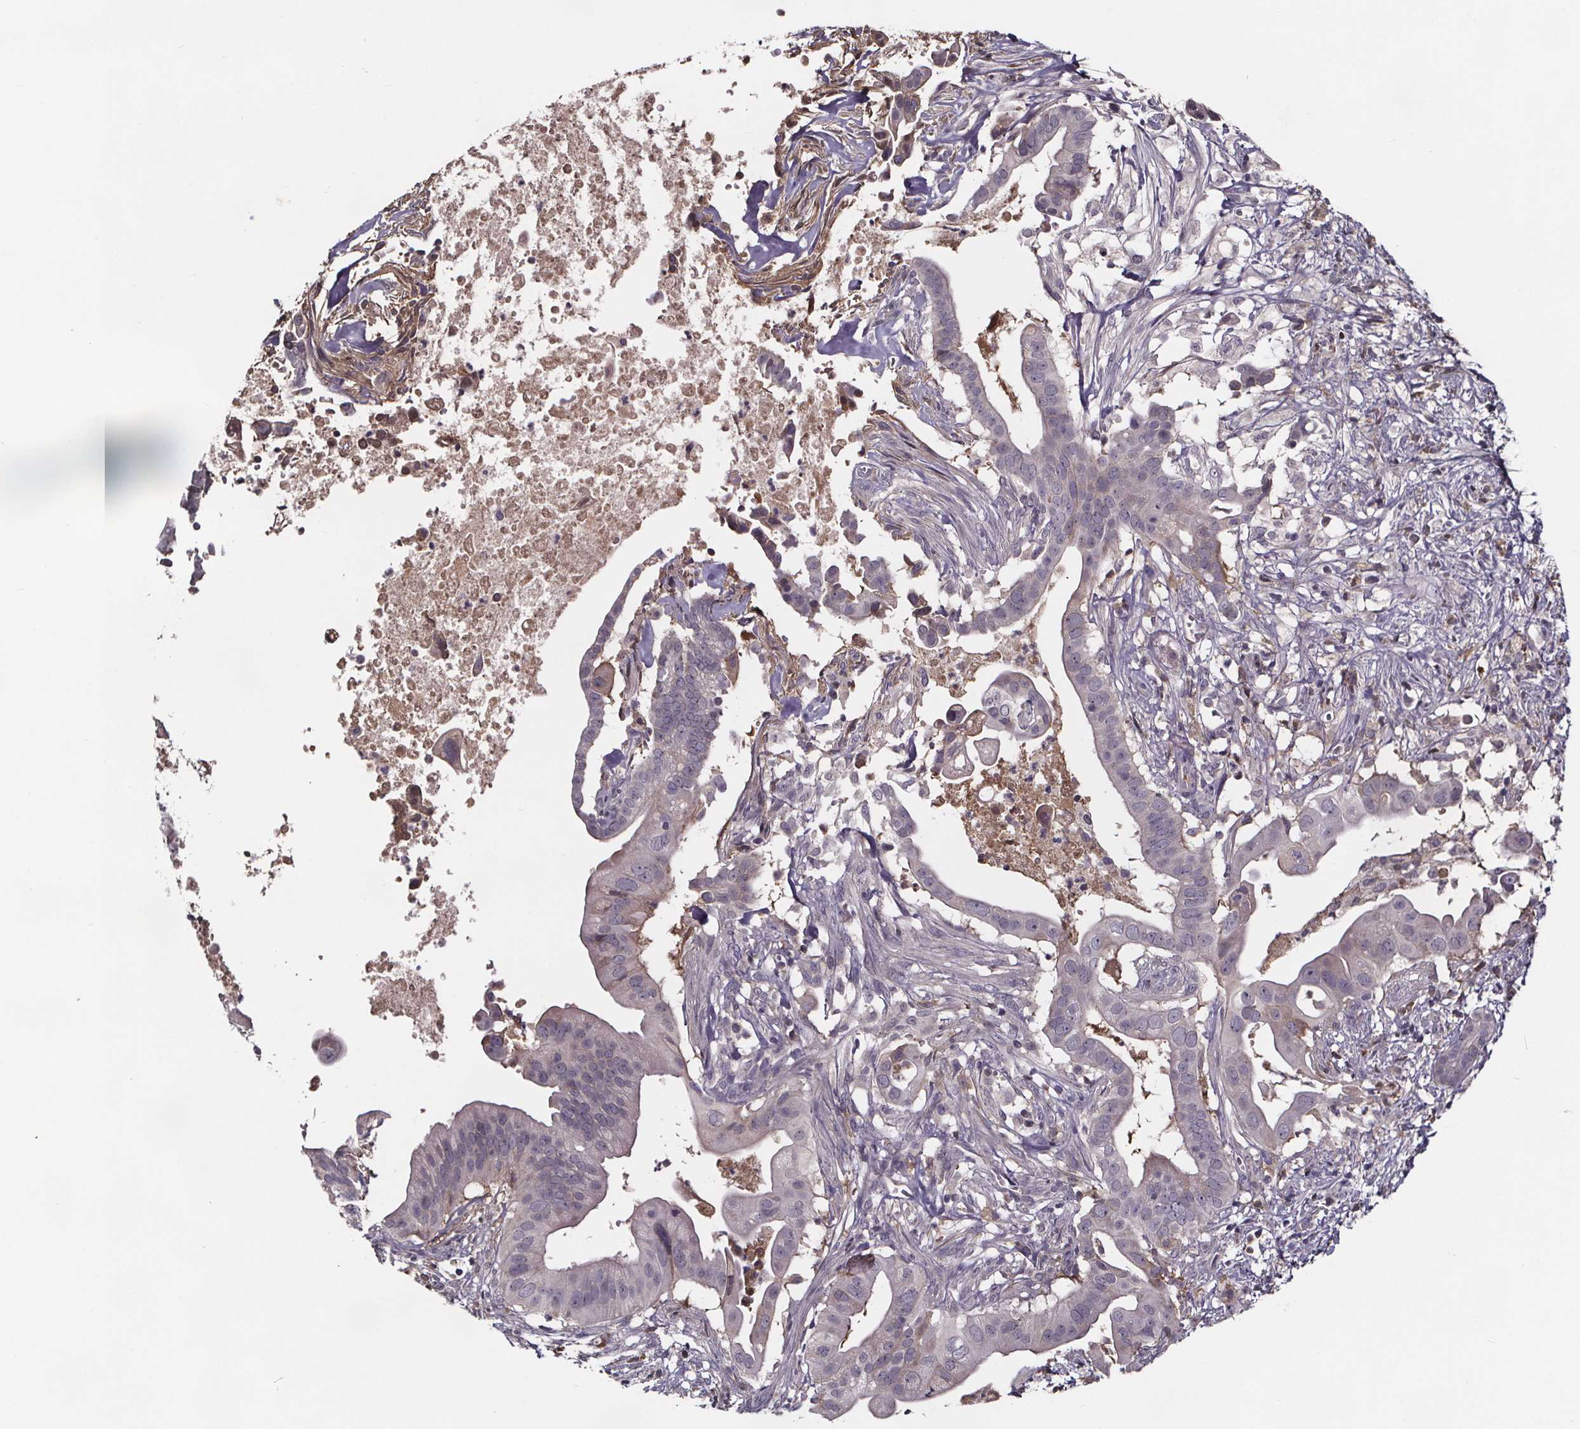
{"staining": {"intensity": "negative", "quantity": "none", "location": "none"}, "tissue": "pancreatic cancer", "cell_type": "Tumor cells", "image_type": "cancer", "snomed": [{"axis": "morphology", "description": "Adenocarcinoma, NOS"}, {"axis": "topography", "description": "Pancreas"}], "caption": "Immunohistochemistry (IHC) histopathology image of neoplastic tissue: pancreatic cancer (adenocarcinoma) stained with DAB (3,3'-diaminobenzidine) exhibits no significant protein expression in tumor cells.", "gene": "NPHP4", "patient": {"sex": "male", "age": 61}}